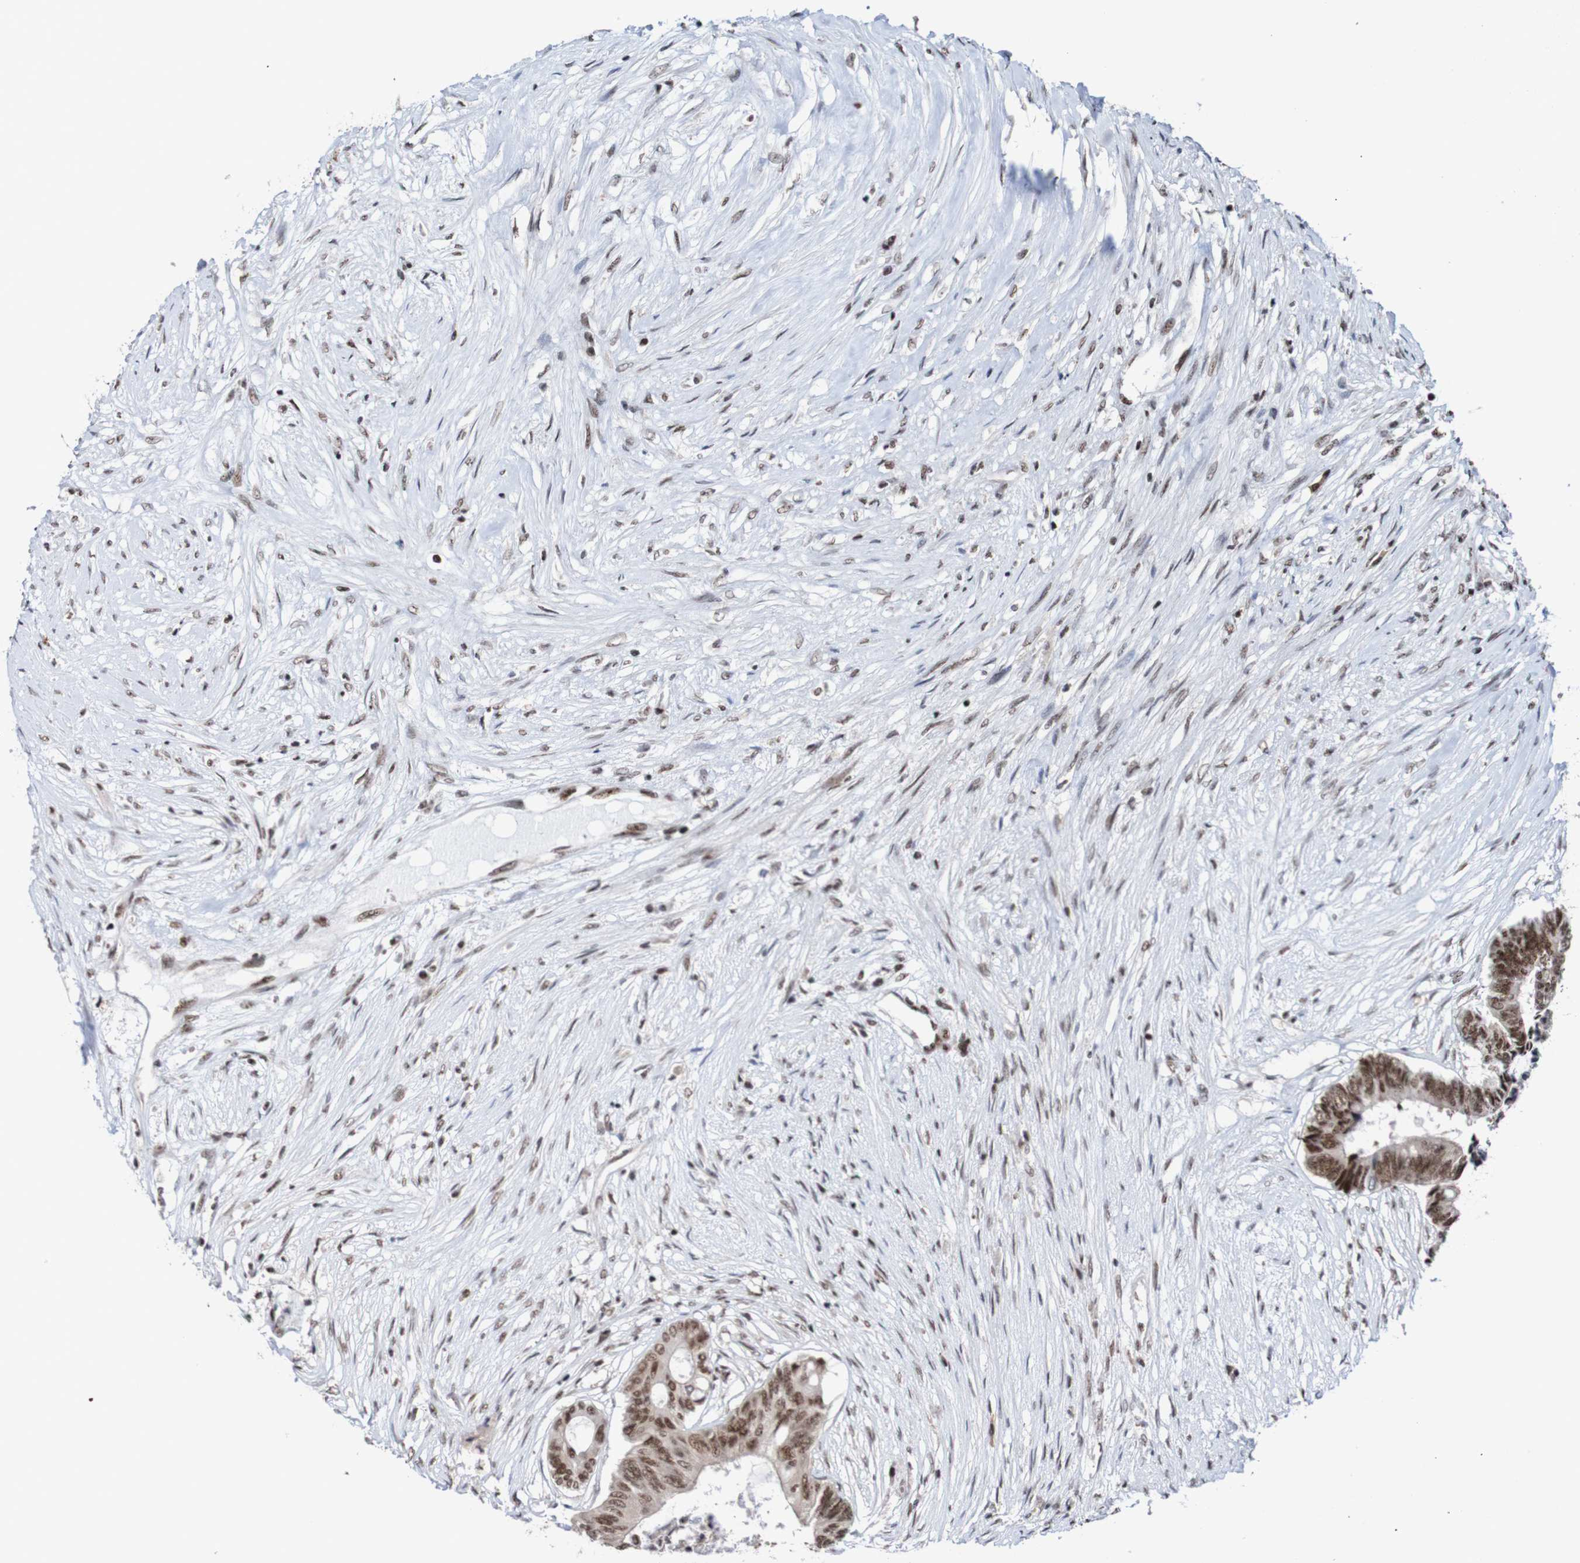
{"staining": {"intensity": "strong", "quantity": ">75%", "location": "nuclear"}, "tissue": "colorectal cancer", "cell_type": "Tumor cells", "image_type": "cancer", "snomed": [{"axis": "morphology", "description": "Adenocarcinoma, NOS"}, {"axis": "topography", "description": "Rectum"}], "caption": "DAB (3,3'-diaminobenzidine) immunohistochemical staining of human adenocarcinoma (colorectal) shows strong nuclear protein expression in about >75% of tumor cells.", "gene": "CDC5L", "patient": {"sex": "male", "age": 63}}